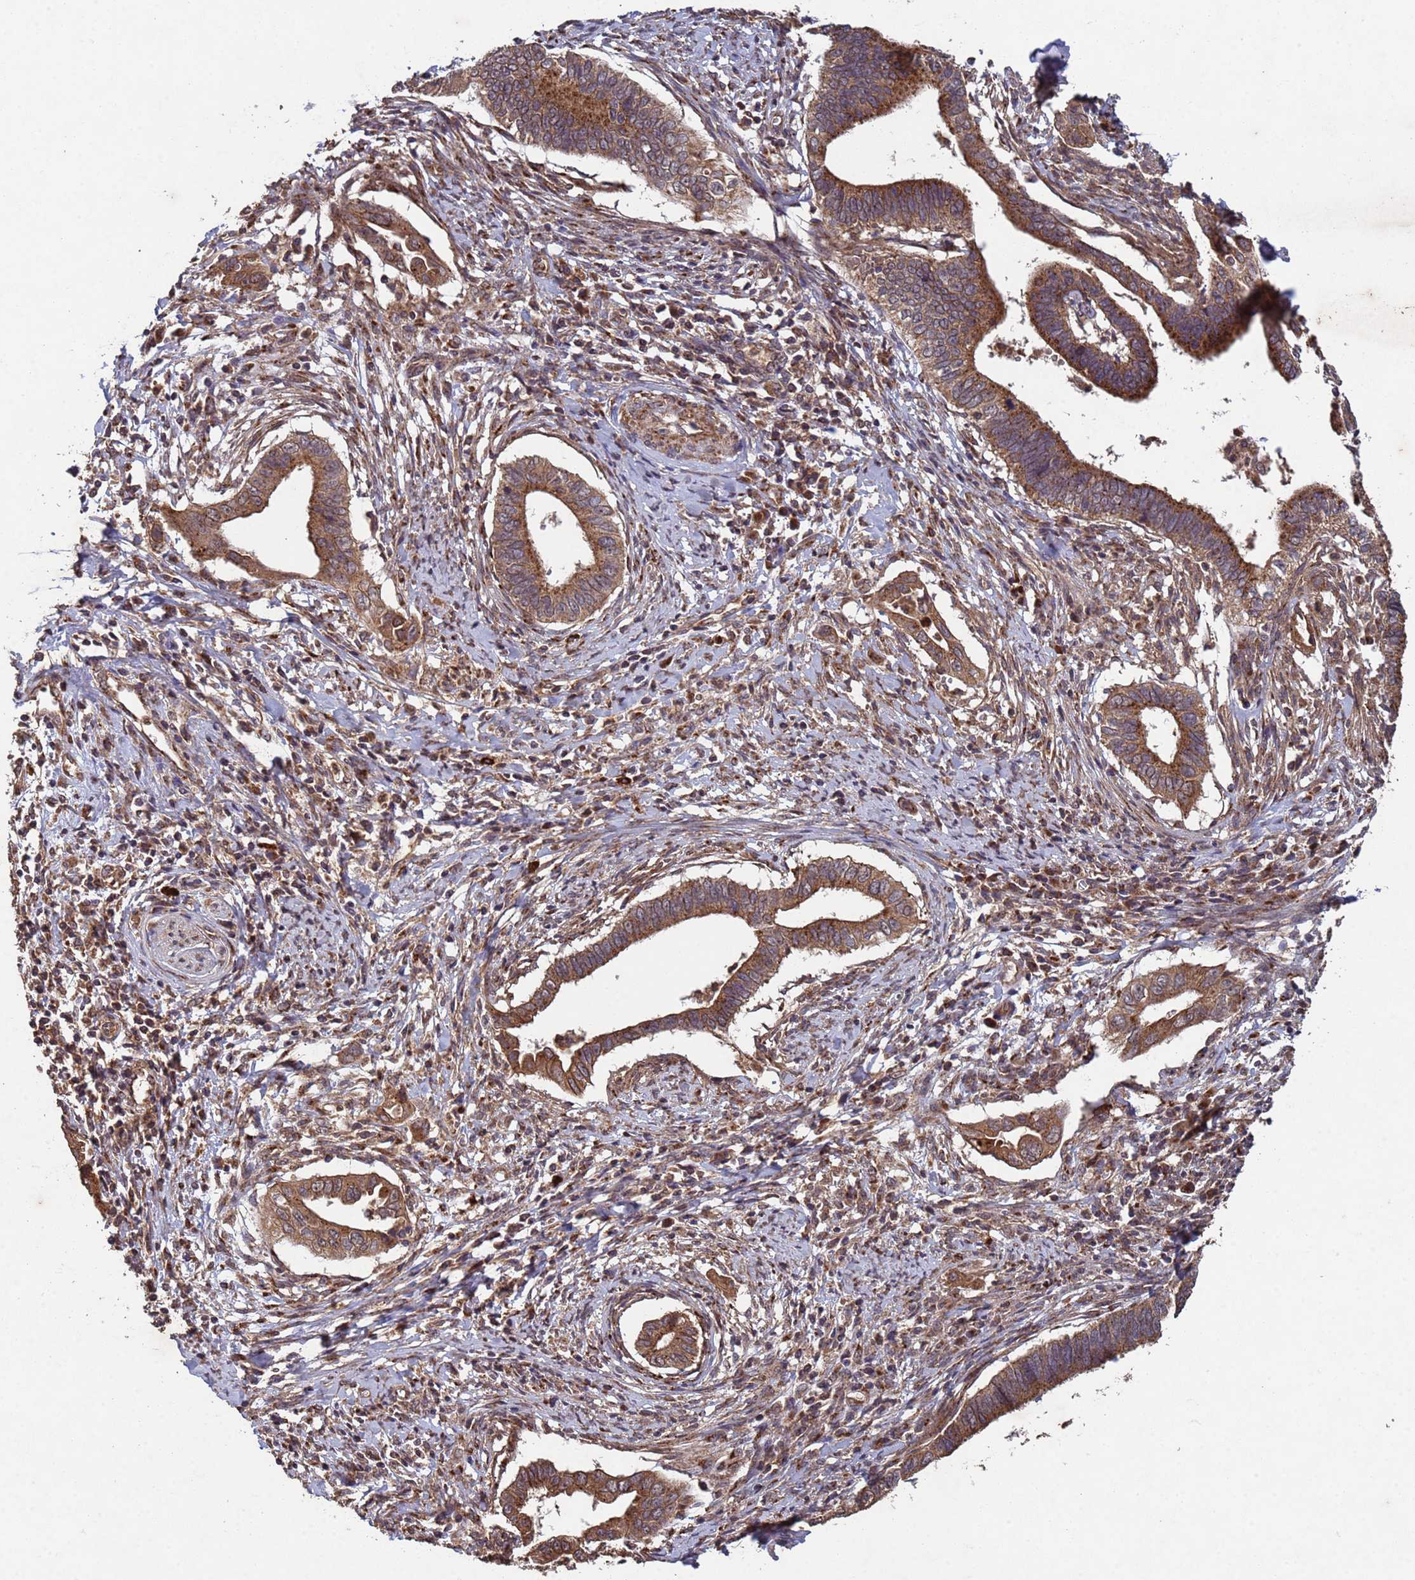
{"staining": {"intensity": "moderate", "quantity": ">75%", "location": "cytoplasmic/membranous"}, "tissue": "cervical cancer", "cell_type": "Tumor cells", "image_type": "cancer", "snomed": [{"axis": "morphology", "description": "Adenocarcinoma, NOS"}, {"axis": "topography", "description": "Cervix"}], "caption": "An image of cervical adenocarcinoma stained for a protein exhibits moderate cytoplasmic/membranous brown staining in tumor cells.", "gene": "FASTKD1", "patient": {"sex": "female", "age": 42}}